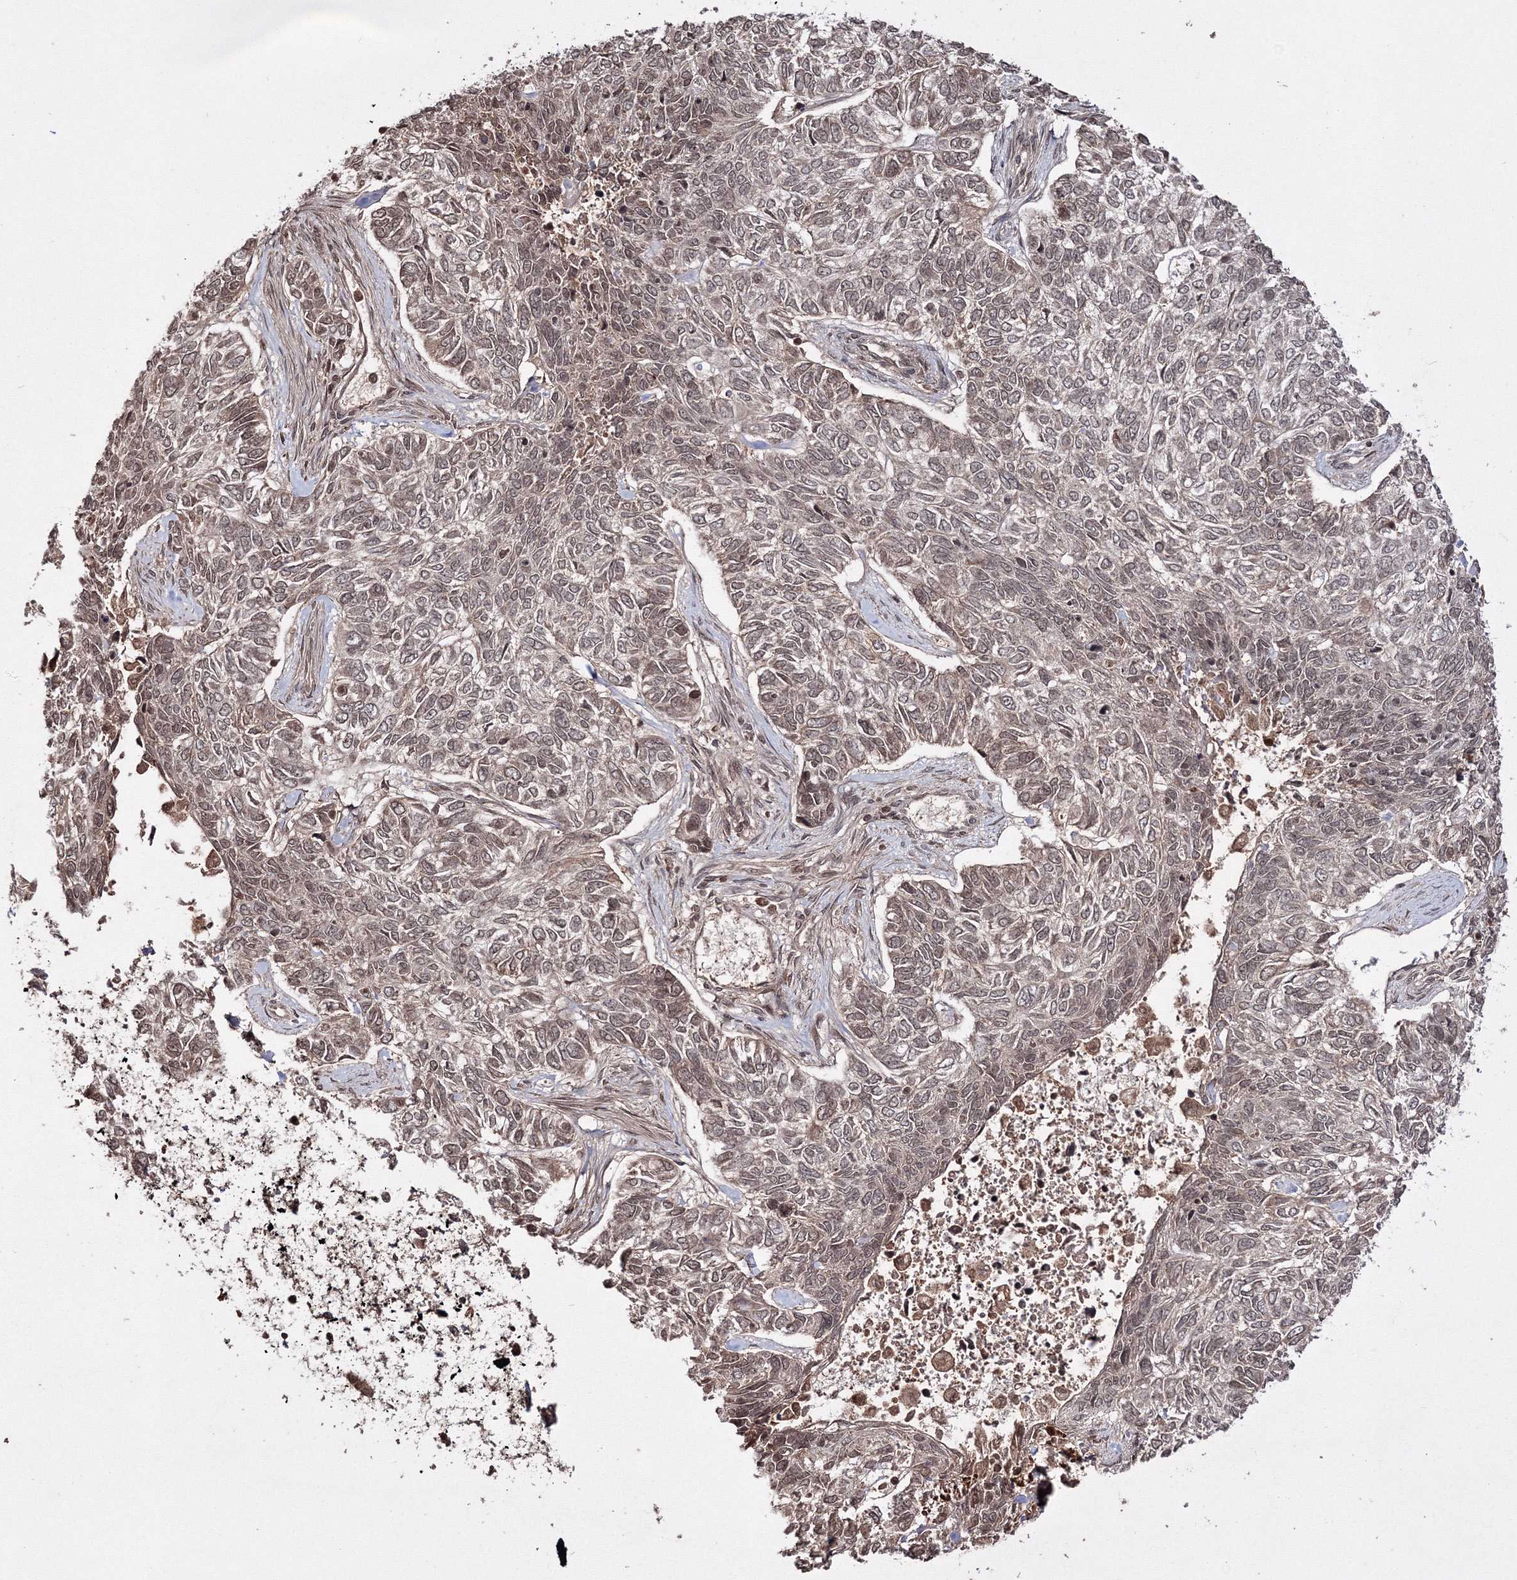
{"staining": {"intensity": "moderate", "quantity": "25%-75%", "location": "nuclear"}, "tissue": "skin cancer", "cell_type": "Tumor cells", "image_type": "cancer", "snomed": [{"axis": "morphology", "description": "Basal cell carcinoma"}, {"axis": "topography", "description": "Skin"}], "caption": "Human skin basal cell carcinoma stained with a brown dye exhibits moderate nuclear positive positivity in about 25%-75% of tumor cells.", "gene": "PEX13", "patient": {"sex": "female", "age": 65}}